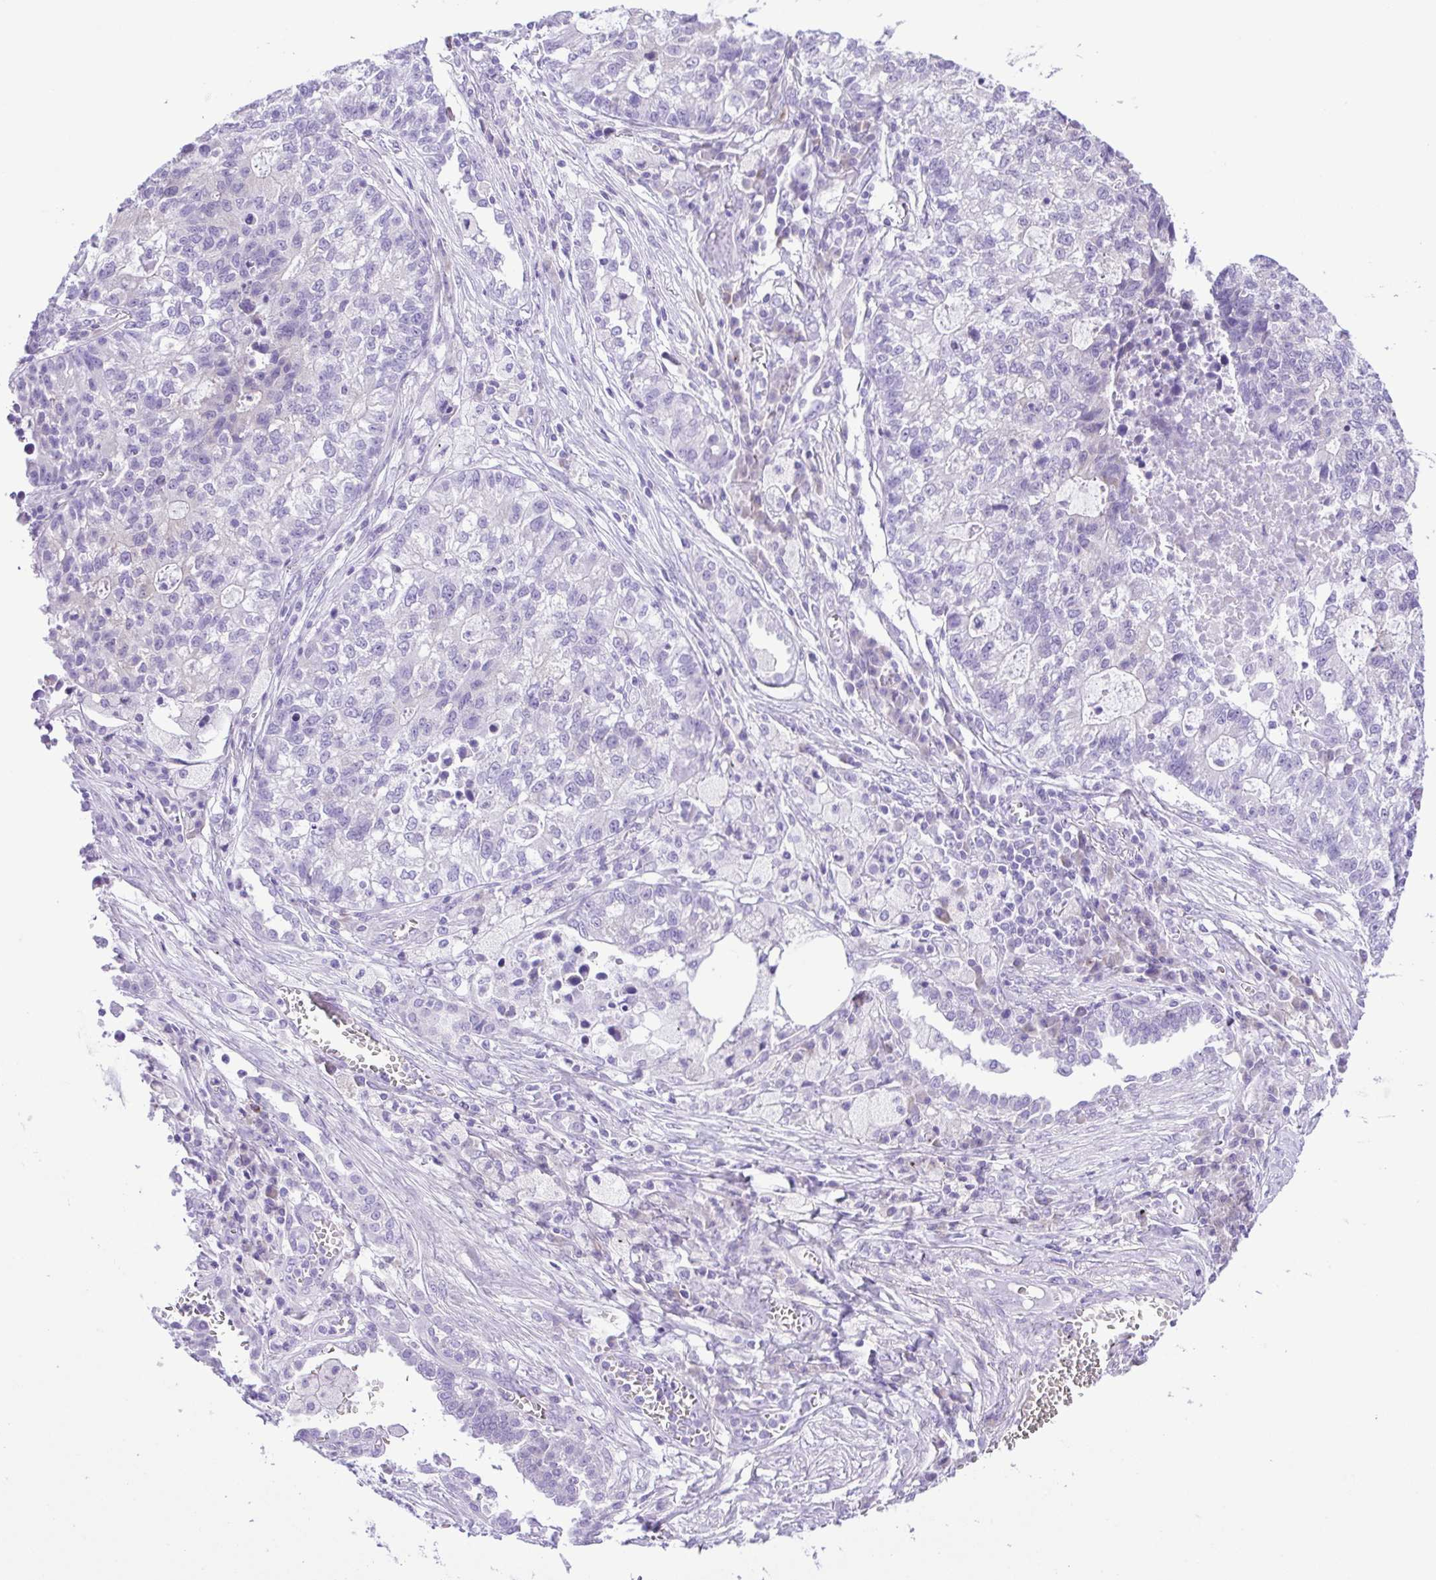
{"staining": {"intensity": "negative", "quantity": "none", "location": "none"}, "tissue": "lung cancer", "cell_type": "Tumor cells", "image_type": "cancer", "snomed": [{"axis": "morphology", "description": "Adenocarcinoma, NOS"}, {"axis": "topography", "description": "Lung"}], "caption": "Immunohistochemistry (IHC) image of lung adenocarcinoma stained for a protein (brown), which shows no positivity in tumor cells. (DAB IHC visualized using brightfield microscopy, high magnification).", "gene": "PAK3", "patient": {"sex": "male", "age": 57}}